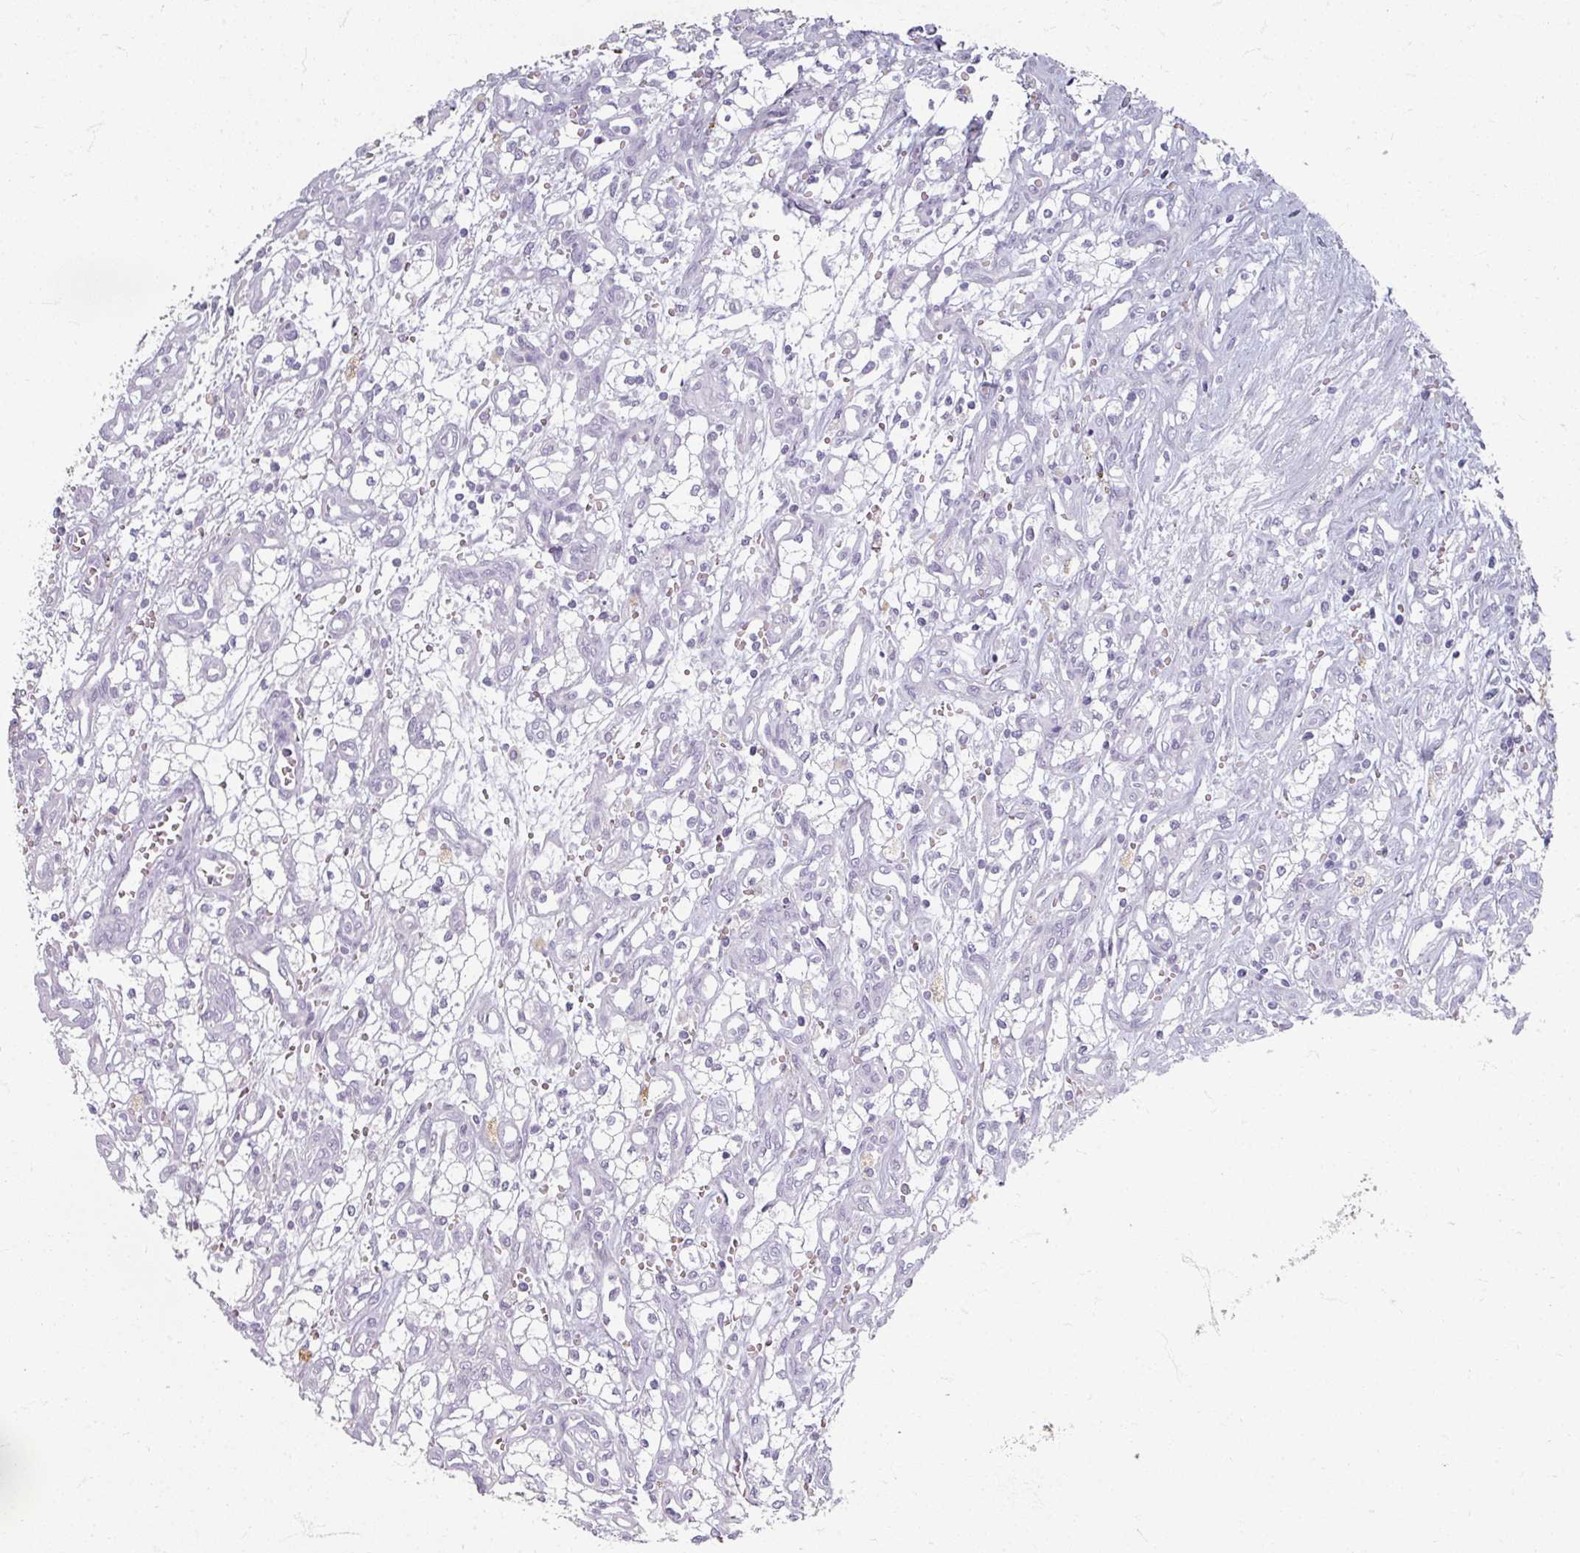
{"staining": {"intensity": "negative", "quantity": "none", "location": "none"}, "tissue": "renal cancer", "cell_type": "Tumor cells", "image_type": "cancer", "snomed": [{"axis": "morphology", "description": "Adenocarcinoma, NOS"}, {"axis": "topography", "description": "Kidney"}], "caption": "This is an IHC image of human adenocarcinoma (renal). There is no positivity in tumor cells.", "gene": "ZNF878", "patient": {"sex": "male", "age": 59}}